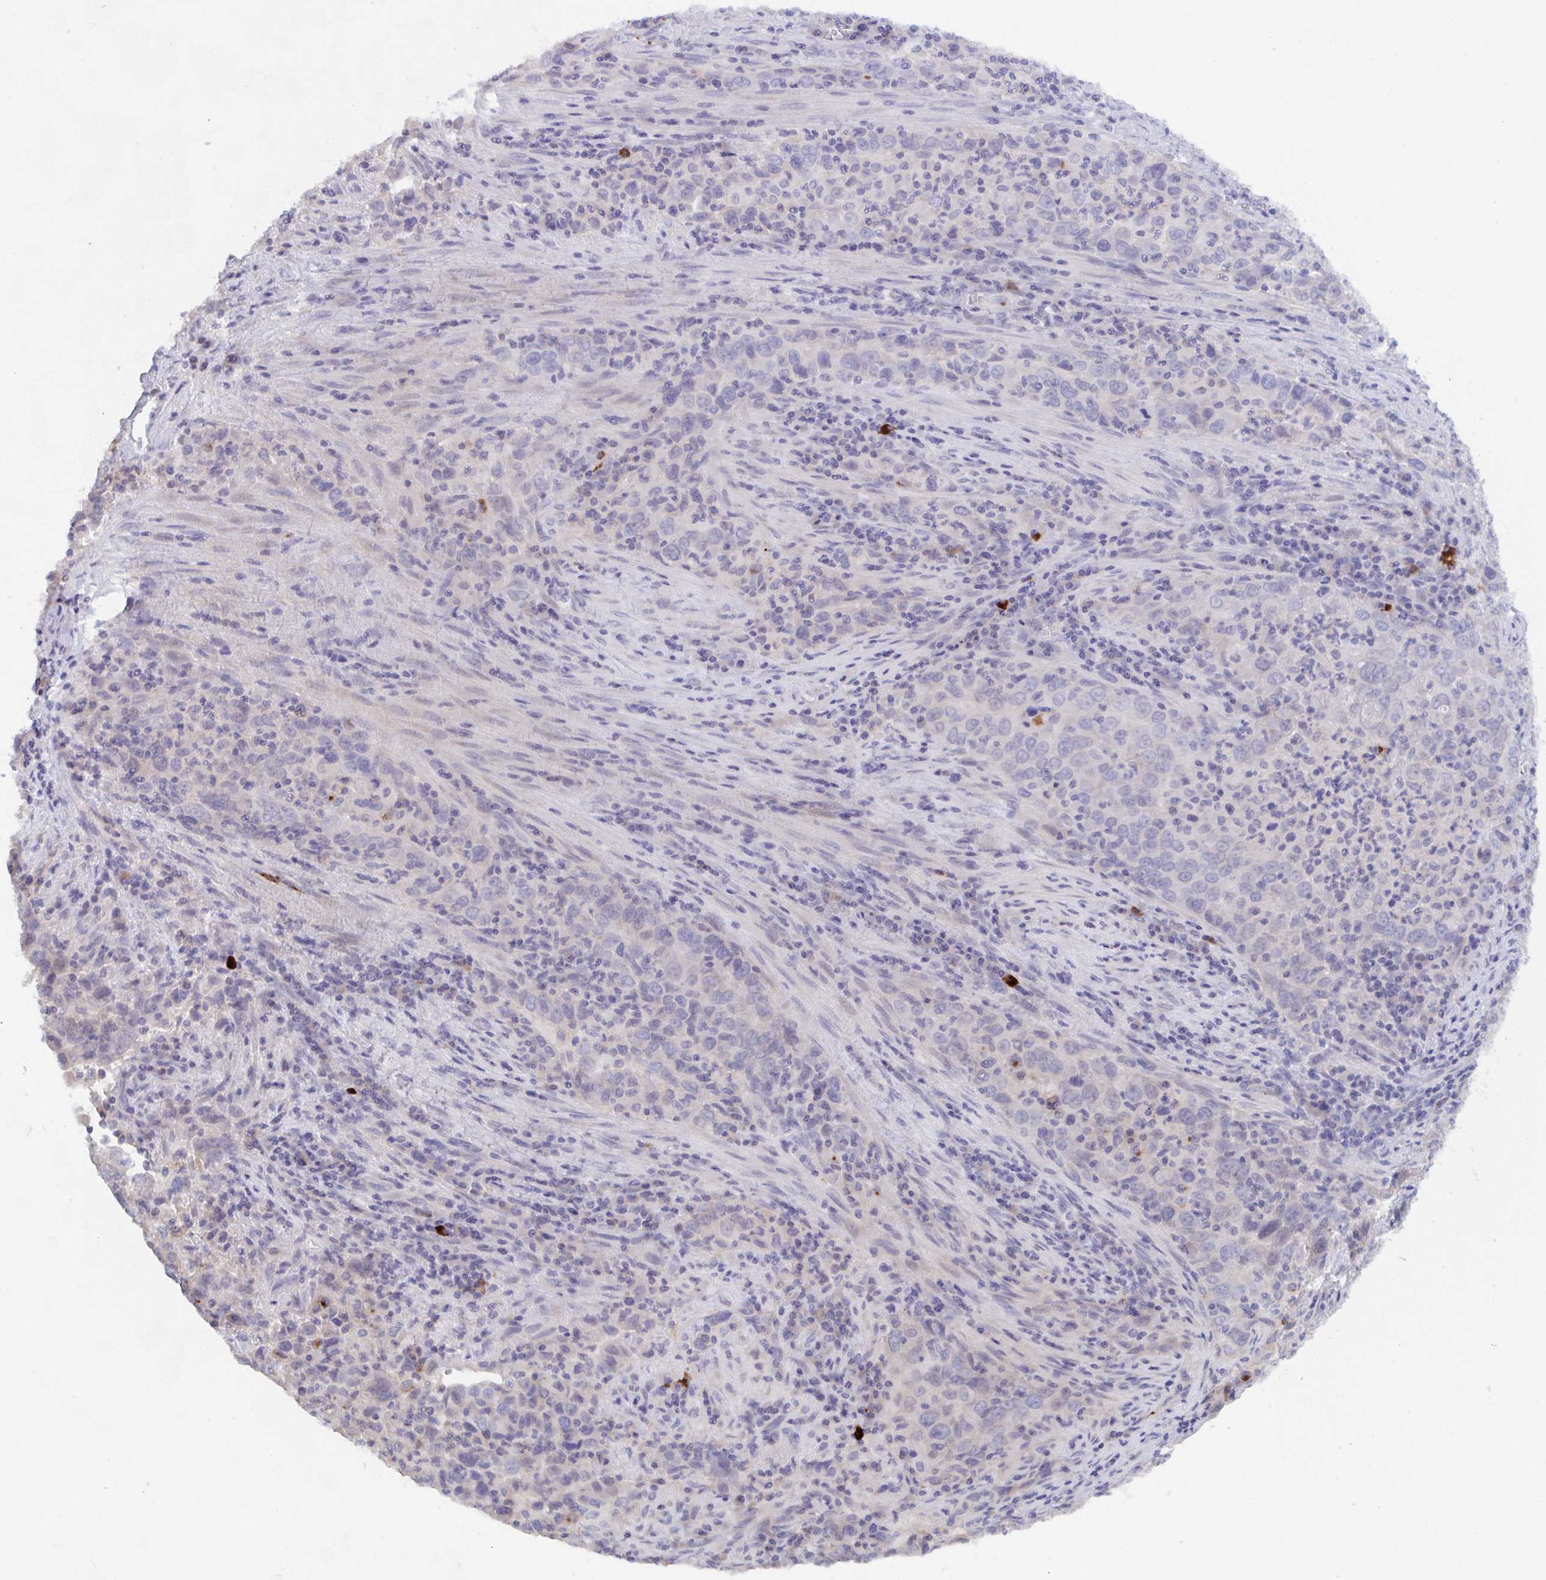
{"staining": {"intensity": "negative", "quantity": "none", "location": "none"}, "tissue": "lung cancer", "cell_type": "Tumor cells", "image_type": "cancer", "snomed": [{"axis": "morphology", "description": "Adenocarcinoma, NOS"}, {"axis": "topography", "description": "Lung"}], "caption": "Immunohistochemistry of human adenocarcinoma (lung) reveals no expression in tumor cells.", "gene": "KCNK5", "patient": {"sex": "male", "age": 67}}